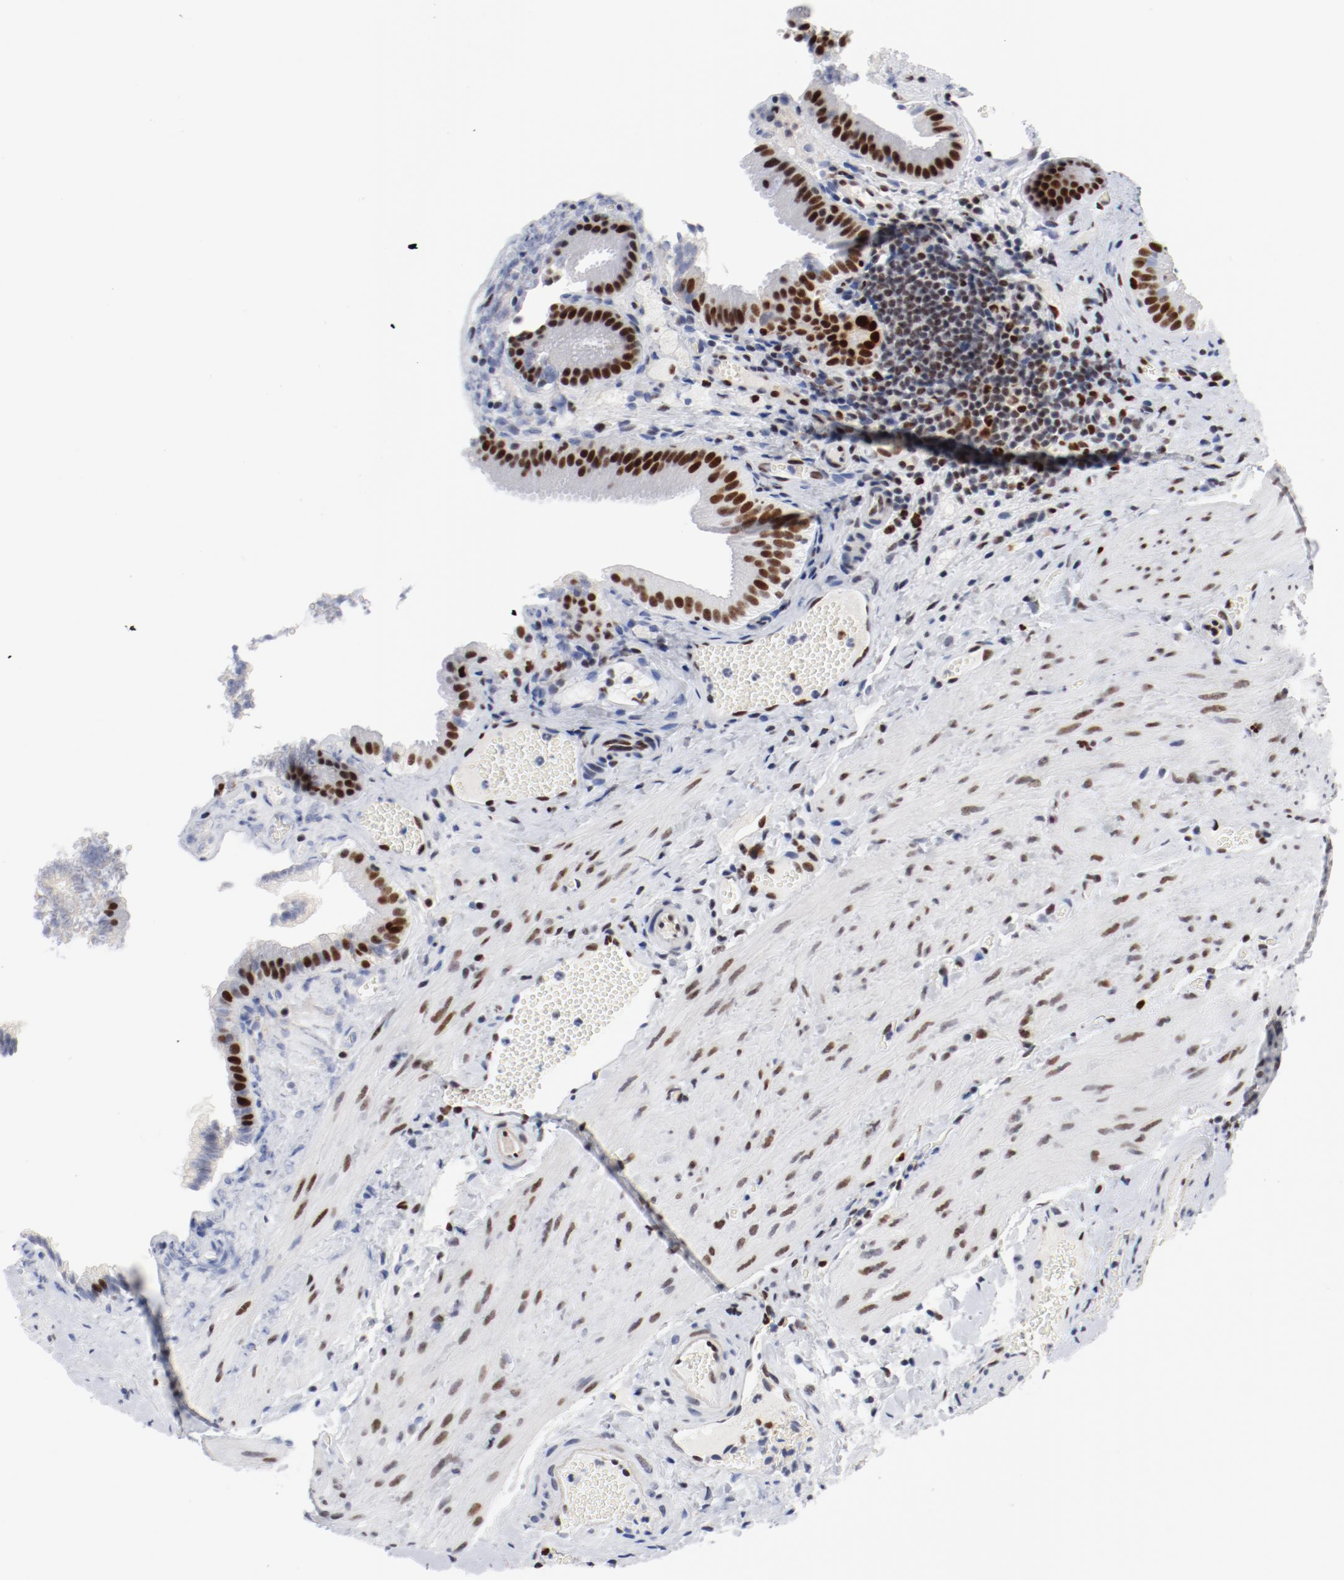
{"staining": {"intensity": "strong", "quantity": ">75%", "location": "nuclear"}, "tissue": "gallbladder", "cell_type": "Glandular cells", "image_type": "normal", "snomed": [{"axis": "morphology", "description": "Normal tissue, NOS"}, {"axis": "topography", "description": "Gallbladder"}], "caption": "An immunohistochemistry (IHC) photomicrograph of benign tissue is shown. Protein staining in brown highlights strong nuclear positivity in gallbladder within glandular cells.", "gene": "POLD1", "patient": {"sex": "female", "age": 24}}